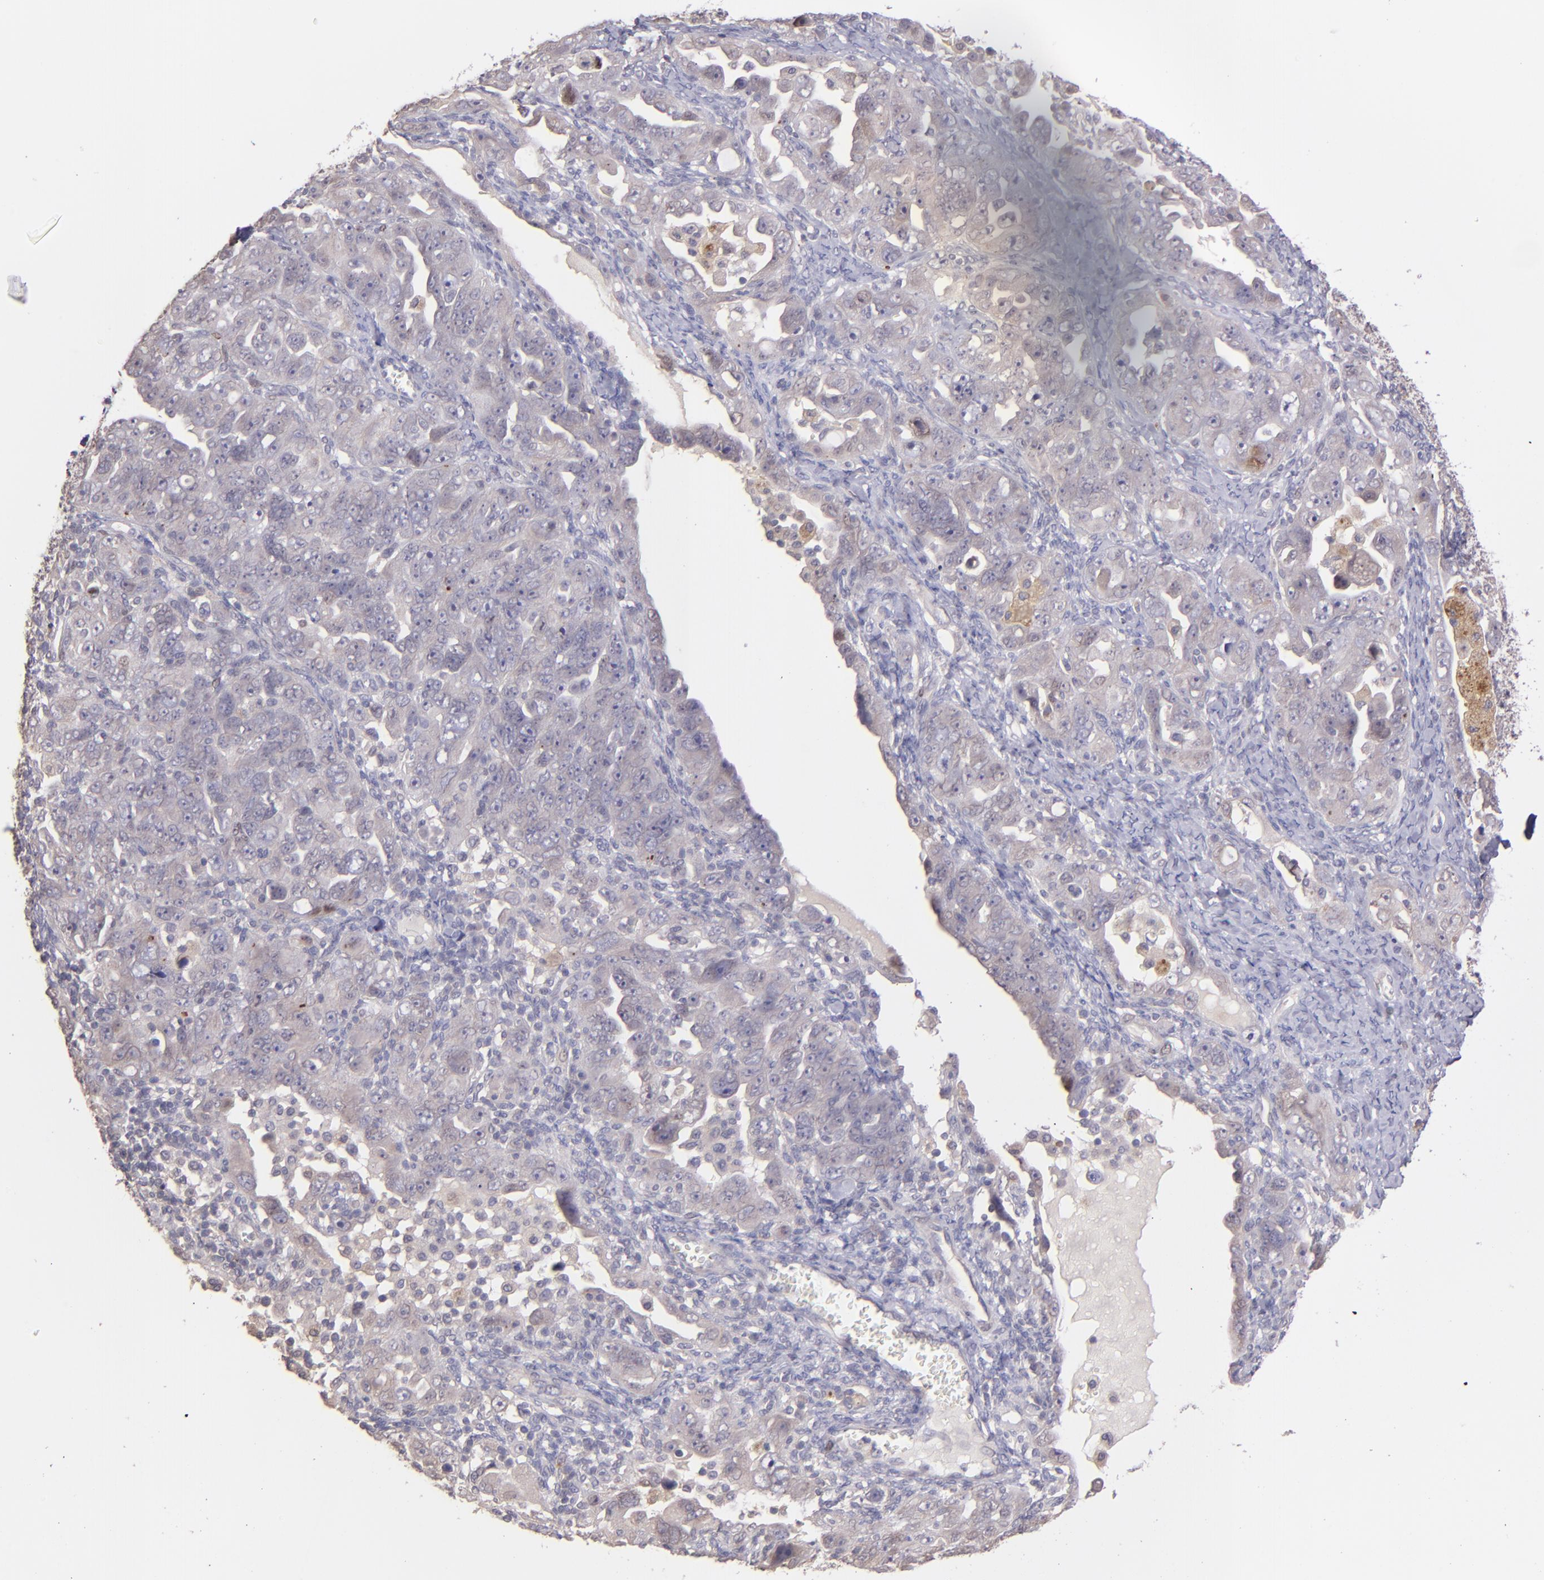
{"staining": {"intensity": "weak", "quantity": "25%-75%", "location": "cytoplasmic/membranous"}, "tissue": "ovarian cancer", "cell_type": "Tumor cells", "image_type": "cancer", "snomed": [{"axis": "morphology", "description": "Cystadenocarcinoma, serous, NOS"}, {"axis": "topography", "description": "Ovary"}], "caption": "IHC histopathology image of serous cystadenocarcinoma (ovarian) stained for a protein (brown), which exhibits low levels of weak cytoplasmic/membranous staining in about 25%-75% of tumor cells.", "gene": "NUP62CL", "patient": {"sex": "female", "age": 66}}